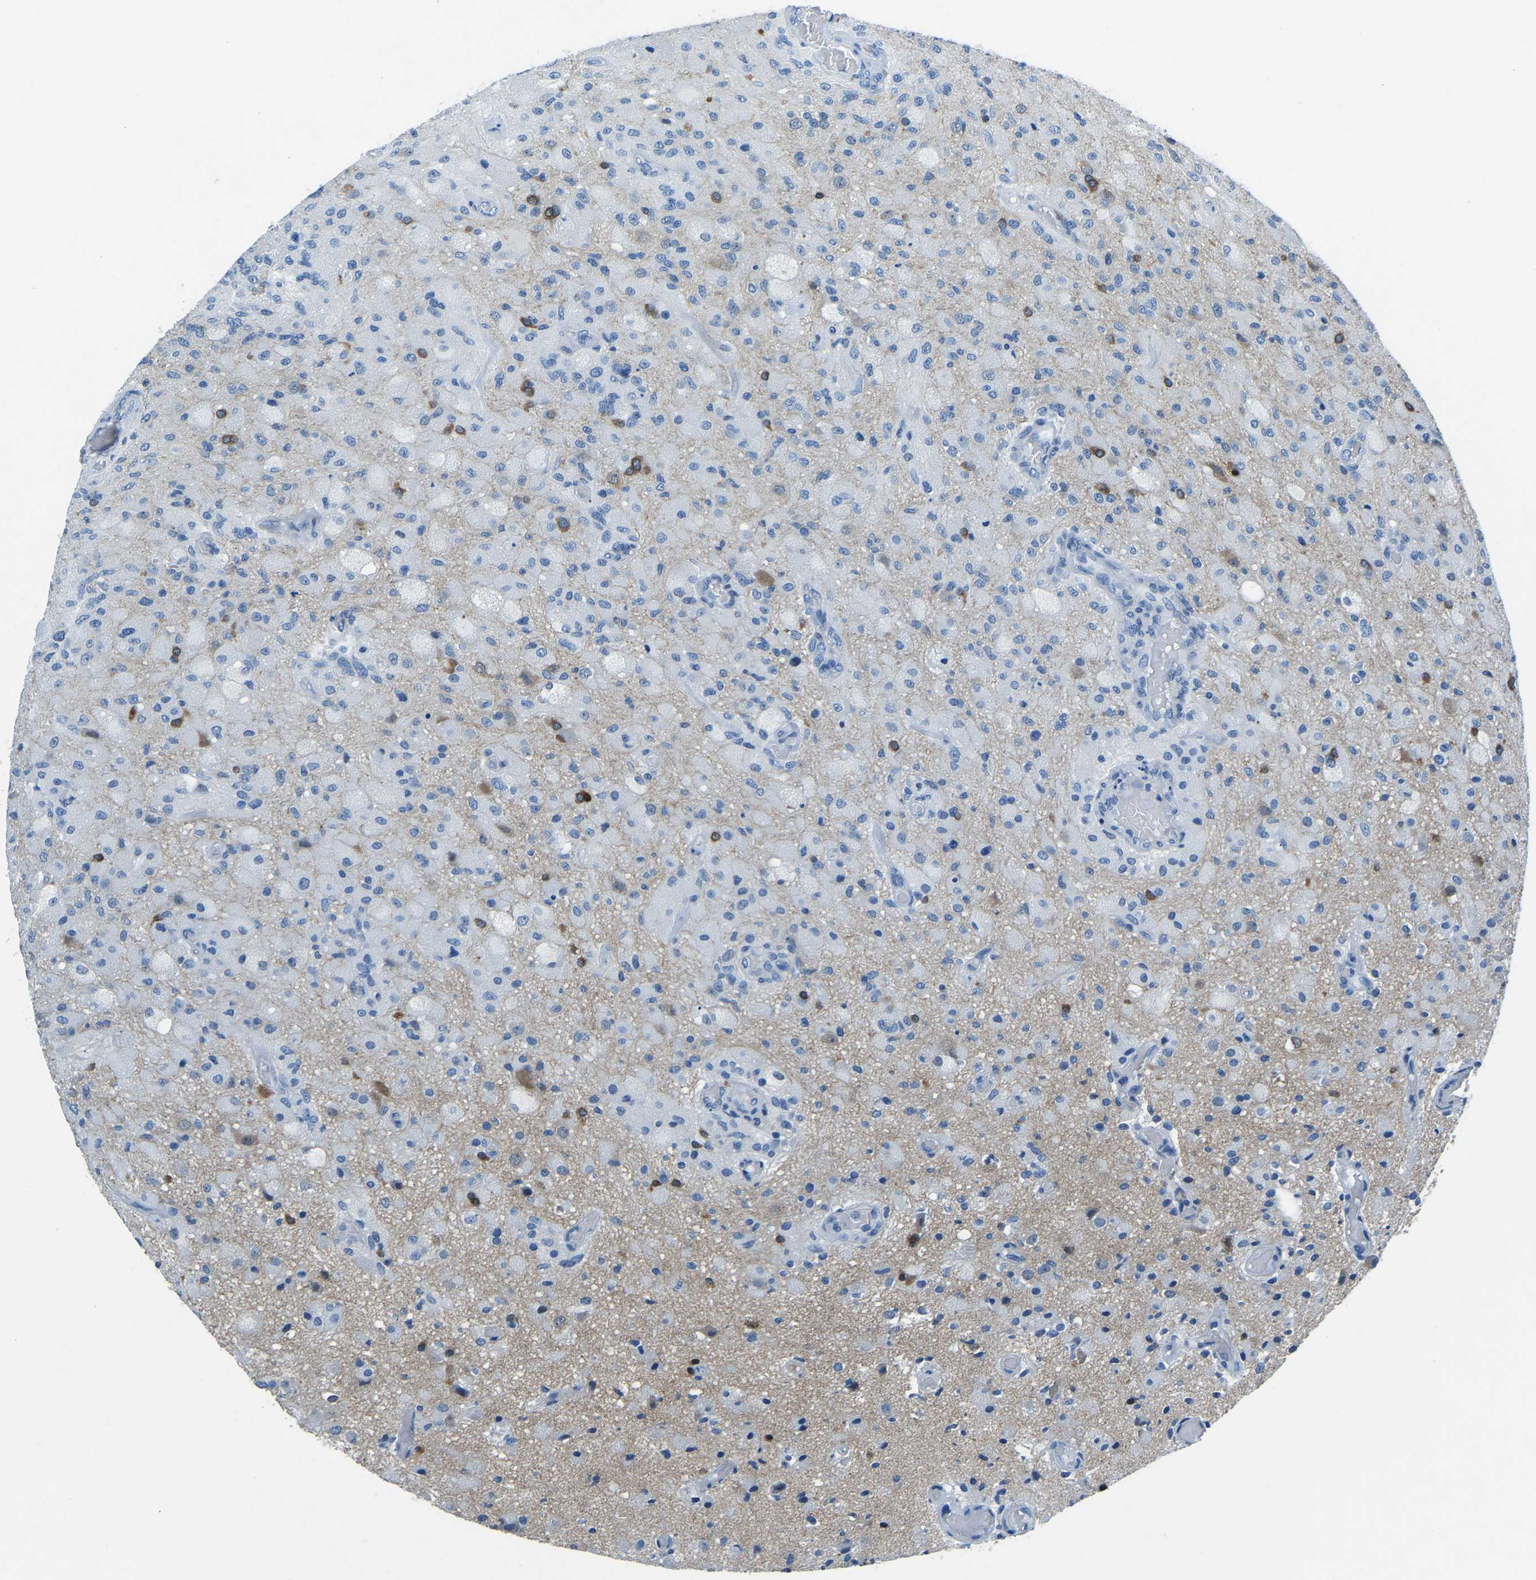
{"staining": {"intensity": "moderate", "quantity": "<25%", "location": "cytoplasmic/membranous"}, "tissue": "glioma", "cell_type": "Tumor cells", "image_type": "cancer", "snomed": [{"axis": "morphology", "description": "Normal tissue, NOS"}, {"axis": "morphology", "description": "Glioma, malignant, High grade"}, {"axis": "topography", "description": "Cerebral cortex"}], "caption": "IHC of glioma reveals low levels of moderate cytoplasmic/membranous staining in approximately <25% of tumor cells. The staining was performed using DAB to visualize the protein expression in brown, while the nuclei were stained in blue with hematoxylin (Magnification: 20x).", "gene": "XIRP1", "patient": {"sex": "male", "age": 77}}